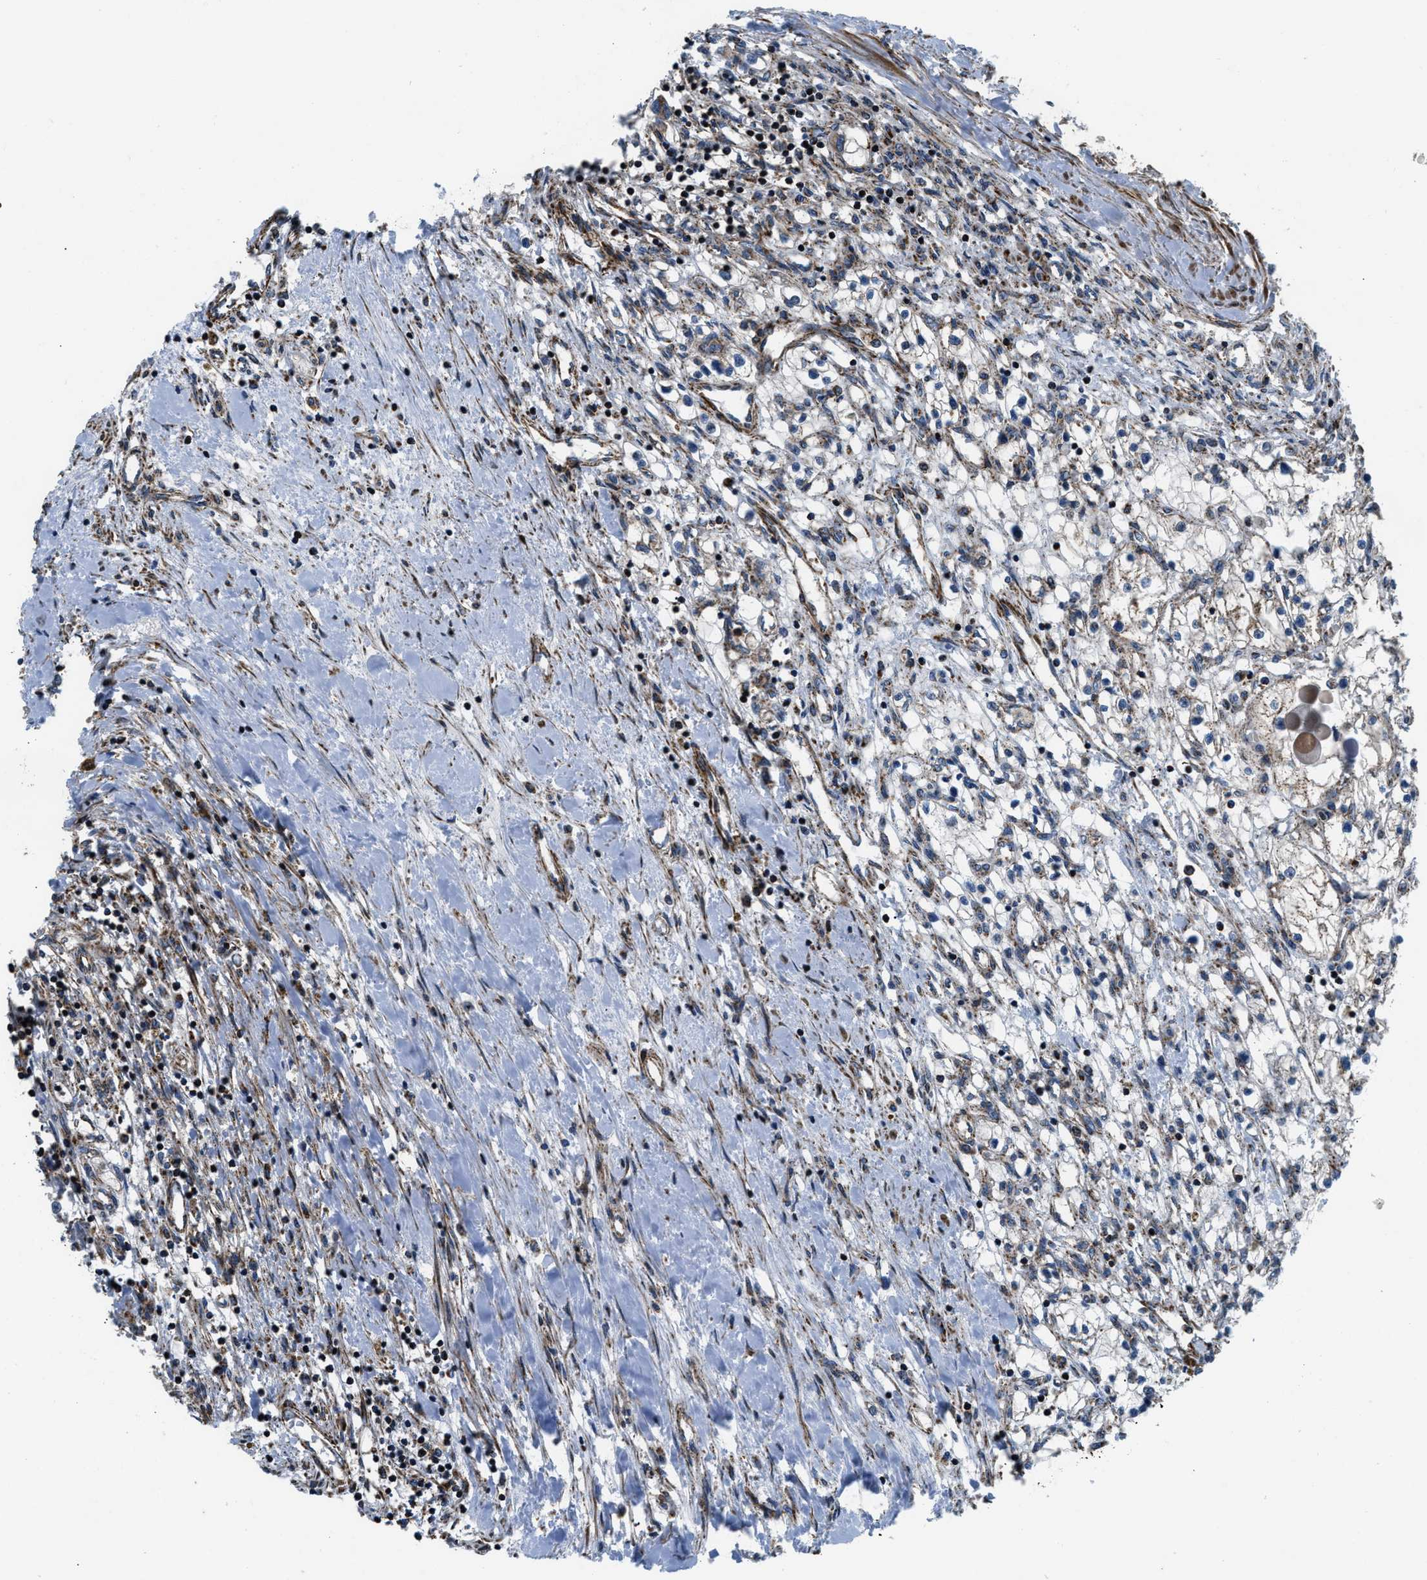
{"staining": {"intensity": "moderate", "quantity": "25%-75%", "location": "cytoplasmic/membranous"}, "tissue": "renal cancer", "cell_type": "Tumor cells", "image_type": "cancer", "snomed": [{"axis": "morphology", "description": "Adenocarcinoma, NOS"}, {"axis": "topography", "description": "Kidney"}], "caption": "Immunohistochemistry (IHC) of adenocarcinoma (renal) demonstrates medium levels of moderate cytoplasmic/membranous staining in approximately 25%-75% of tumor cells.", "gene": "GSDME", "patient": {"sex": "male", "age": 68}}